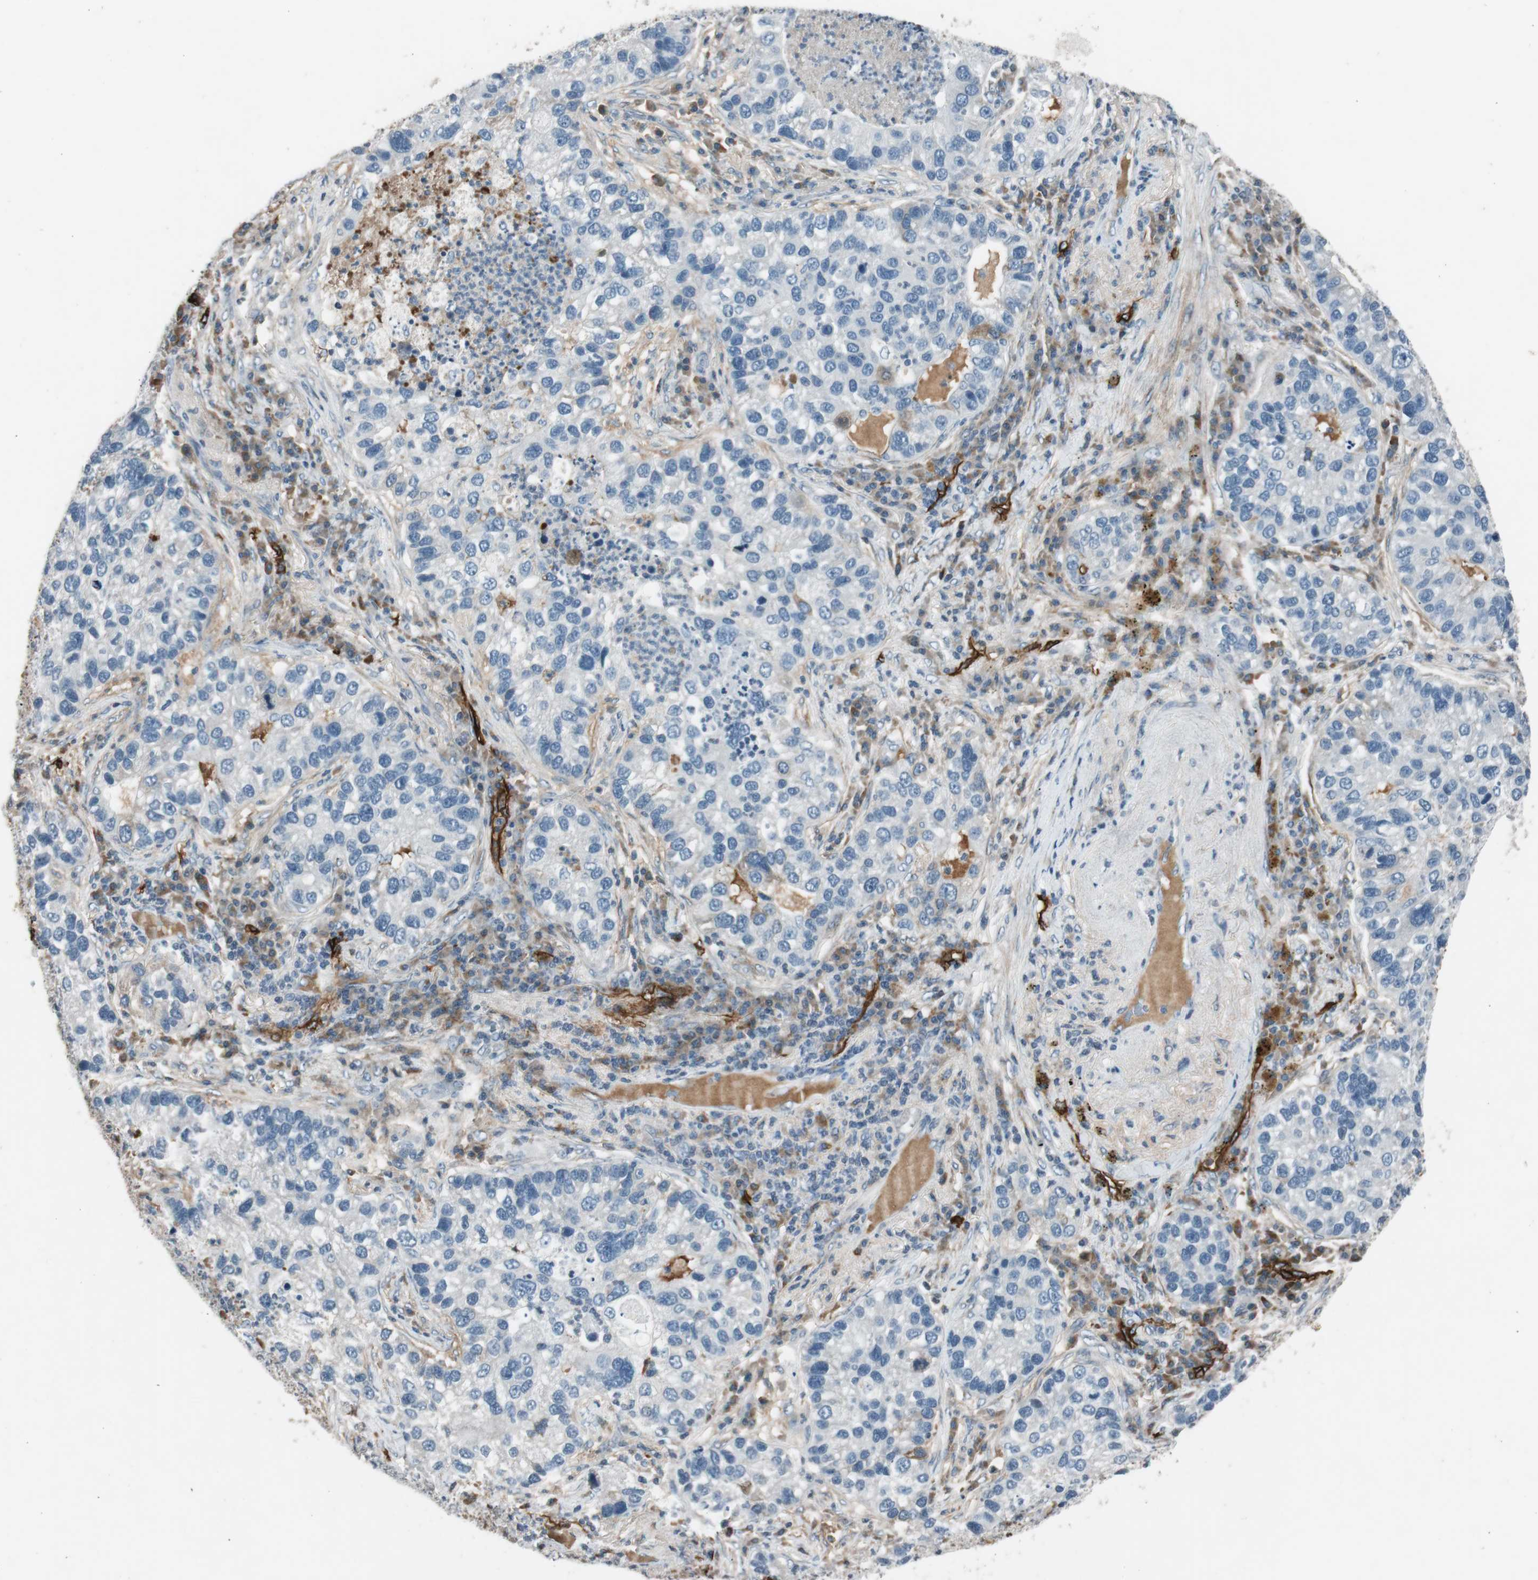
{"staining": {"intensity": "negative", "quantity": "none", "location": "none"}, "tissue": "lung cancer", "cell_type": "Tumor cells", "image_type": "cancer", "snomed": [{"axis": "morphology", "description": "Normal tissue, NOS"}, {"axis": "morphology", "description": "Adenocarcinoma, NOS"}, {"axis": "topography", "description": "Bronchus"}, {"axis": "topography", "description": "Lung"}], "caption": "Immunohistochemistry micrograph of human lung cancer stained for a protein (brown), which demonstrates no staining in tumor cells.", "gene": "PDPN", "patient": {"sex": "male", "age": 54}}